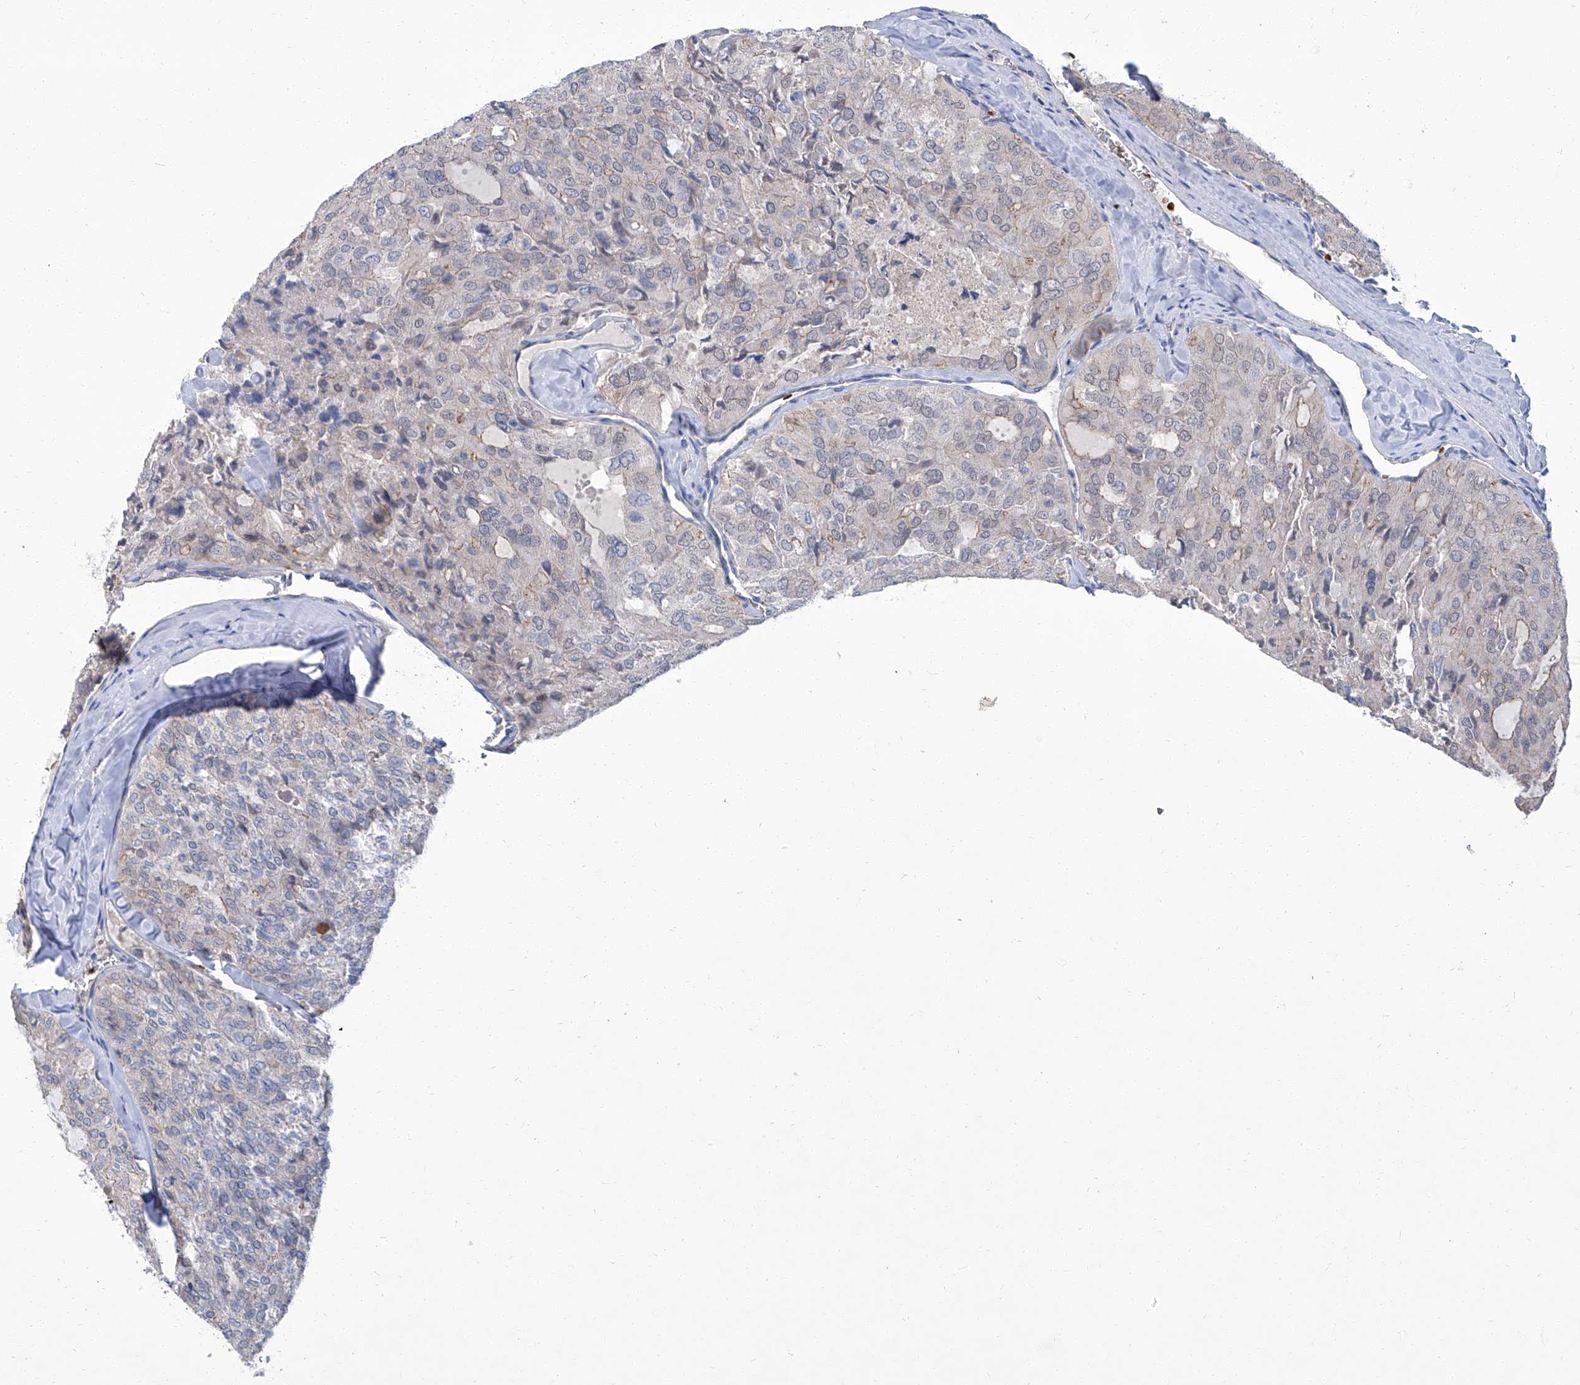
{"staining": {"intensity": "weak", "quantity": "<25%", "location": "cytoplasmic/membranous"}, "tissue": "thyroid cancer", "cell_type": "Tumor cells", "image_type": "cancer", "snomed": [{"axis": "morphology", "description": "Follicular adenoma carcinoma, NOS"}, {"axis": "topography", "description": "Thyroid gland"}], "caption": "Immunohistochemistry histopathology image of thyroid follicular adenoma carcinoma stained for a protein (brown), which shows no positivity in tumor cells. The staining was performed using DAB to visualize the protein expression in brown, while the nuclei were stained in blue with hematoxylin (Magnification: 20x).", "gene": "PARD3", "patient": {"sex": "male", "age": 75}}